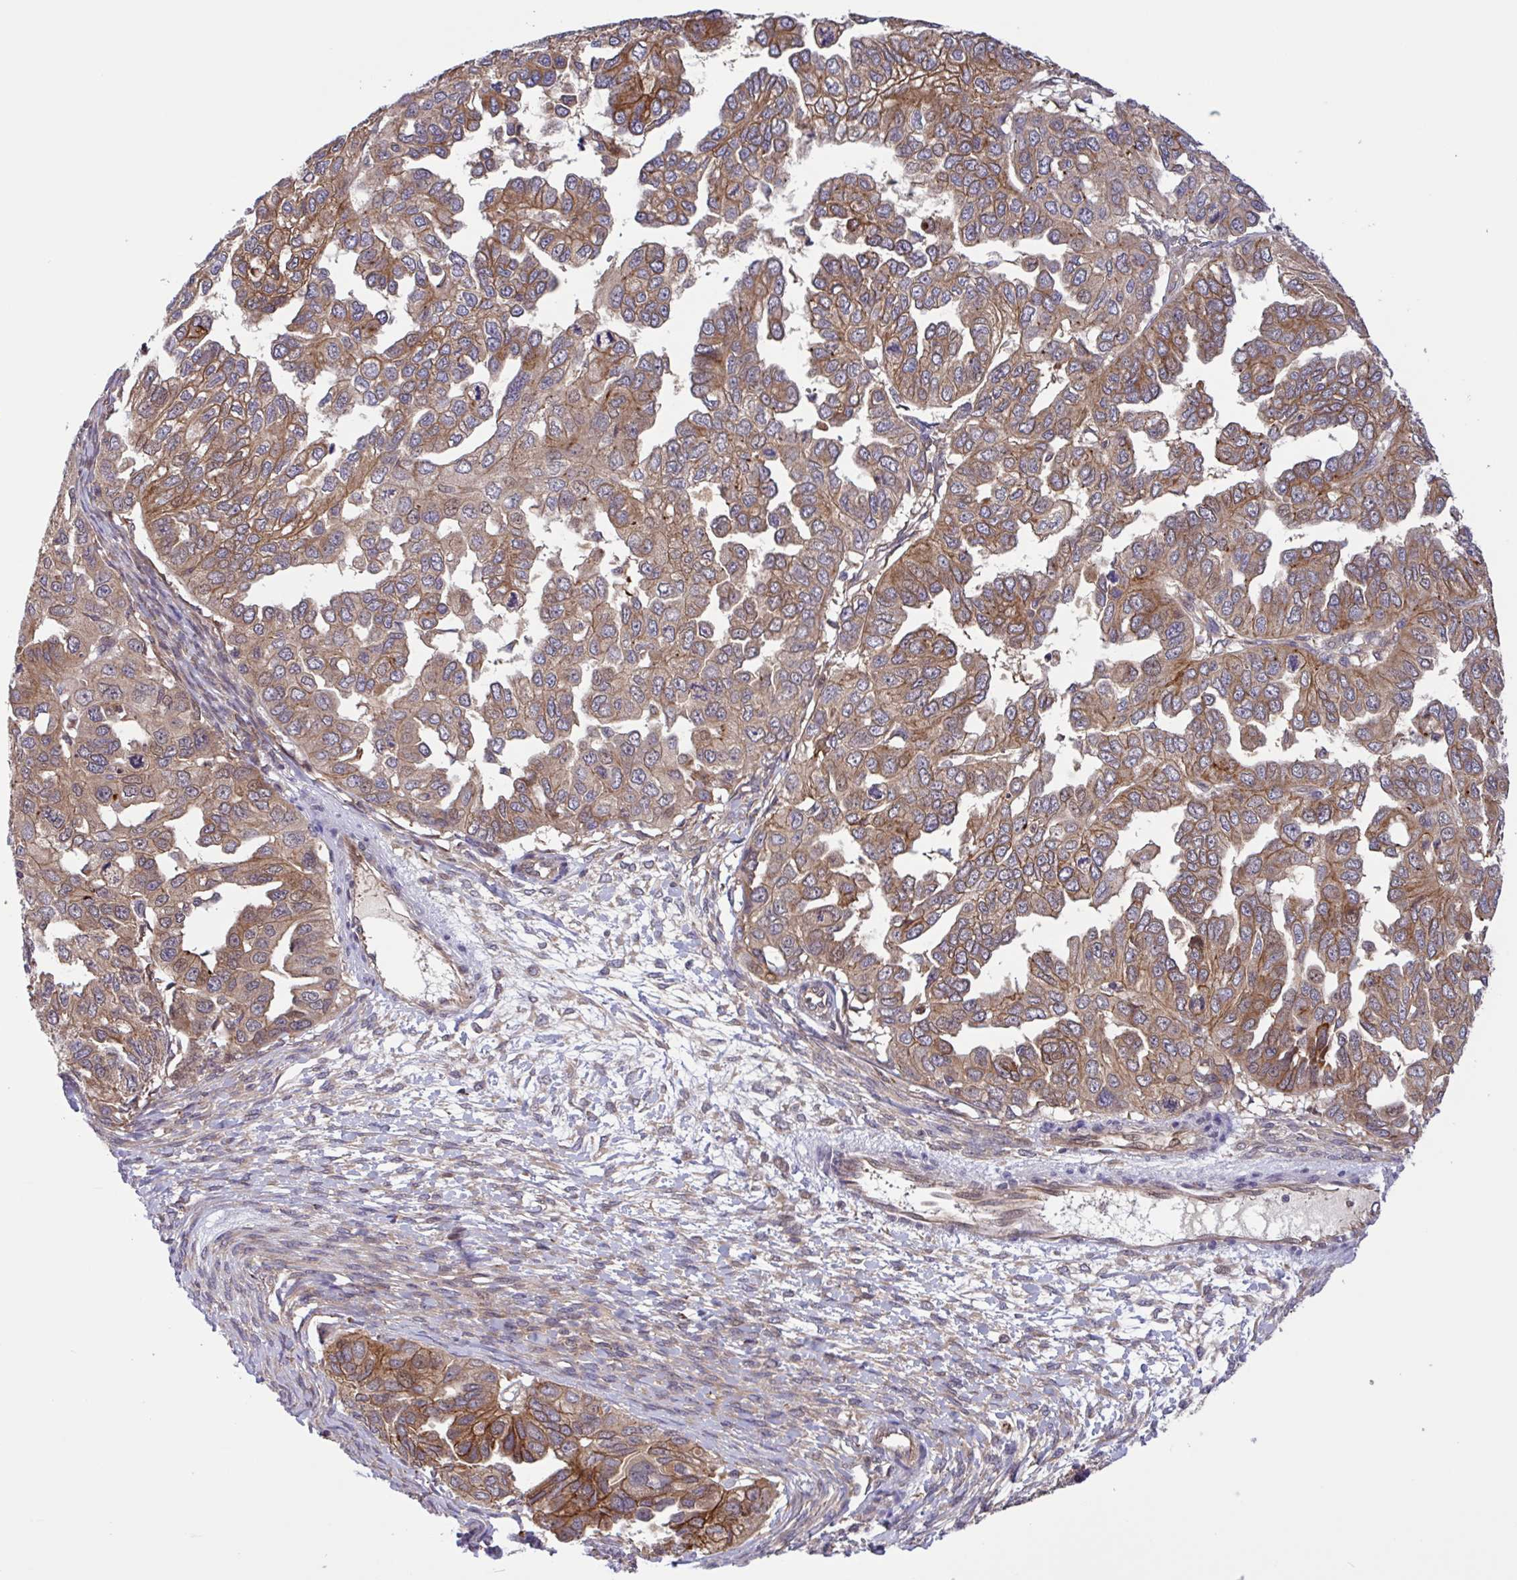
{"staining": {"intensity": "moderate", "quantity": ">75%", "location": "cytoplasmic/membranous"}, "tissue": "ovarian cancer", "cell_type": "Tumor cells", "image_type": "cancer", "snomed": [{"axis": "morphology", "description": "Cystadenocarcinoma, serous, NOS"}, {"axis": "topography", "description": "Ovary"}], "caption": "This image shows ovarian cancer (serous cystadenocarcinoma) stained with immunohistochemistry (IHC) to label a protein in brown. The cytoplasmic/membranous of tumor cells show moderate positivity for the protein. Nuclei are counter-stained blue.", "gene": "INTS10", "patient": {"sex": "female", "age": 53}}